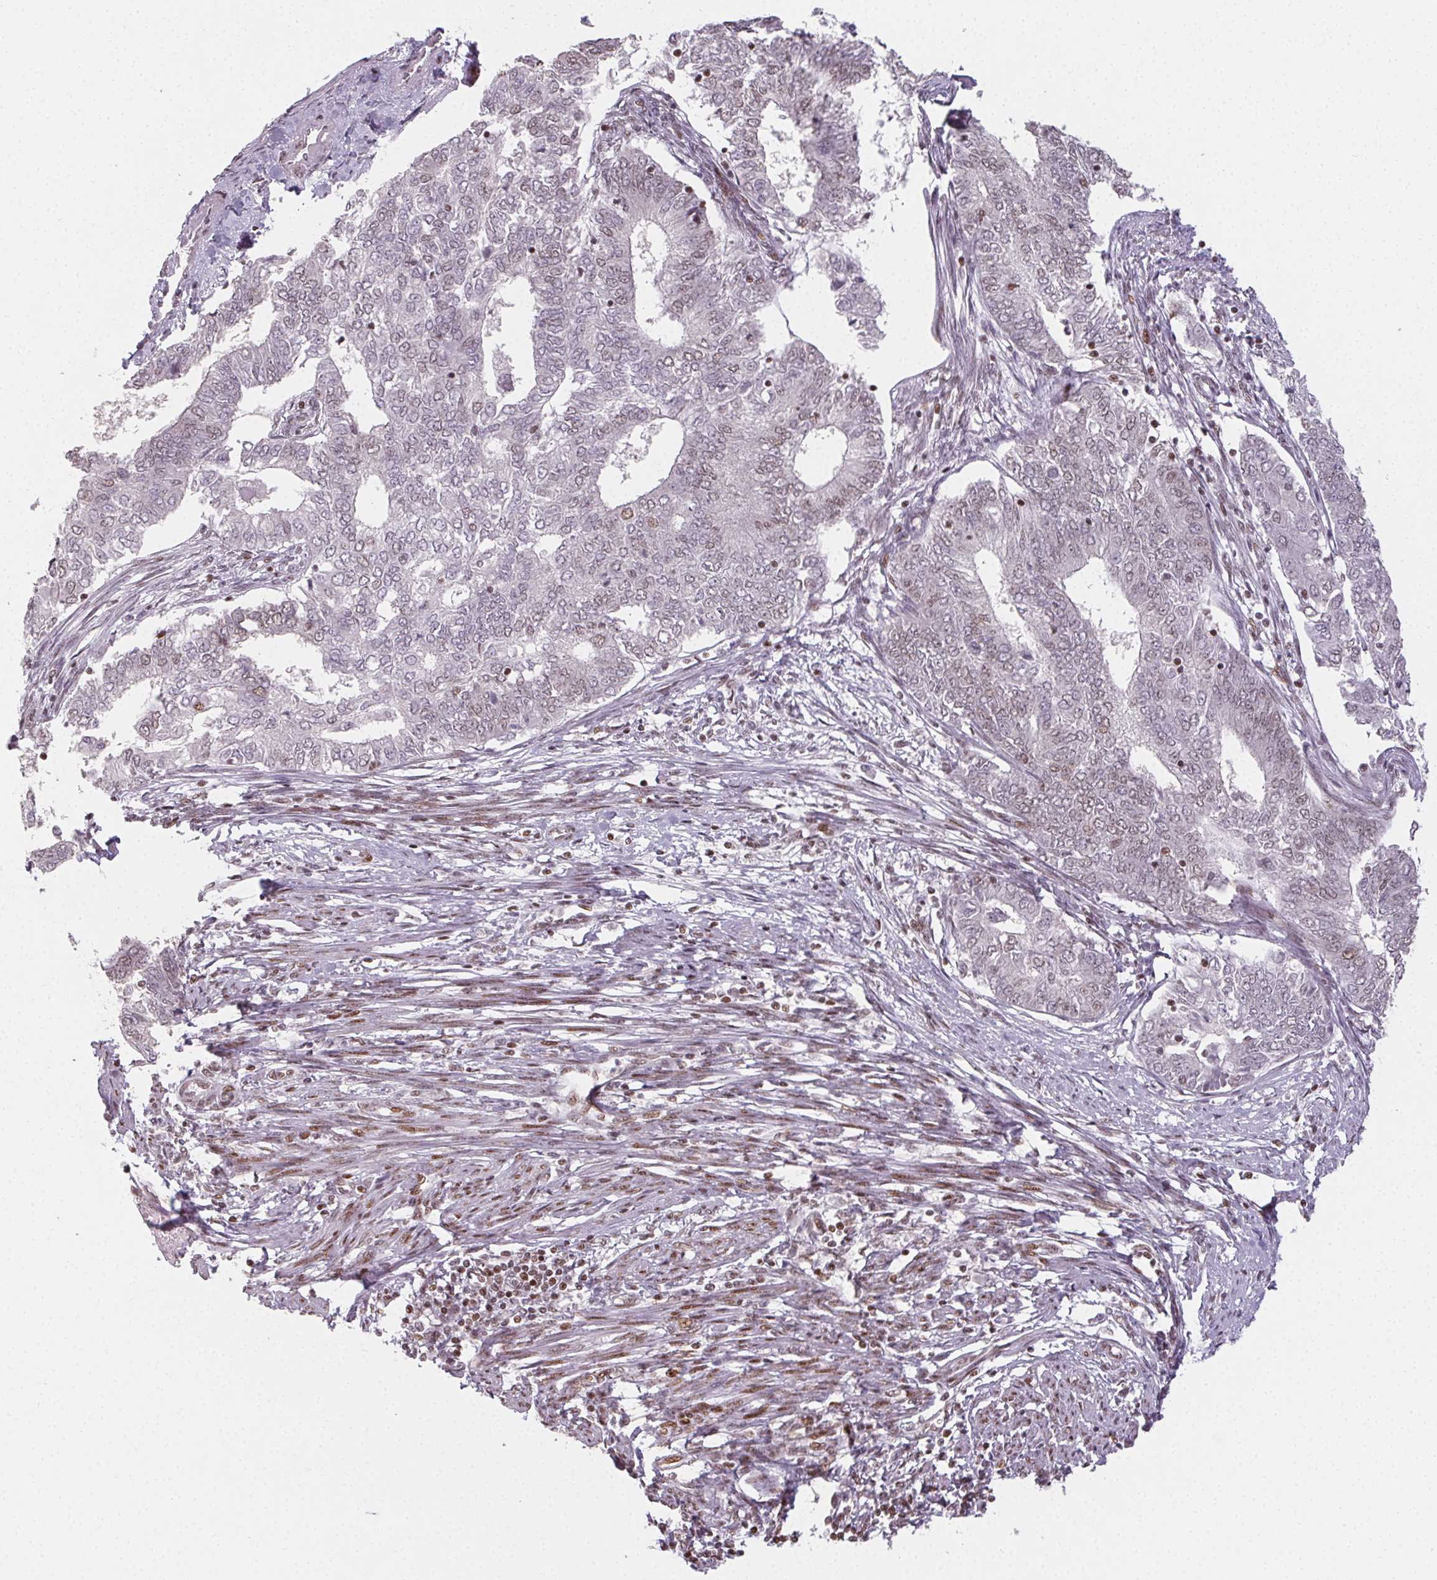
{"staining": {"intensity": "weak", "quantity": "<25%", "location": "nuclear"}, "tissue": "endometrial cancer", "cell_type": "Tumor cells", "image_type": "cancer", "snomed": [{"axis": "morphology", "description": "Adenocarcinoma, NOS"}, {"axis": "topography", "description": "Endometrium"}], "caption": "Tumor cells show no significant protein positivity in endometrial adenocarcinoma. The staining was performed using DAB (3,3'-diaminobenzidine) to visualize the protein expression in brown, while the nuclei were stained in blue with hematoxylin (Magnification: 20x).", "gene": "KMT2A", "patient": {"sex": "female", "age": 62}}